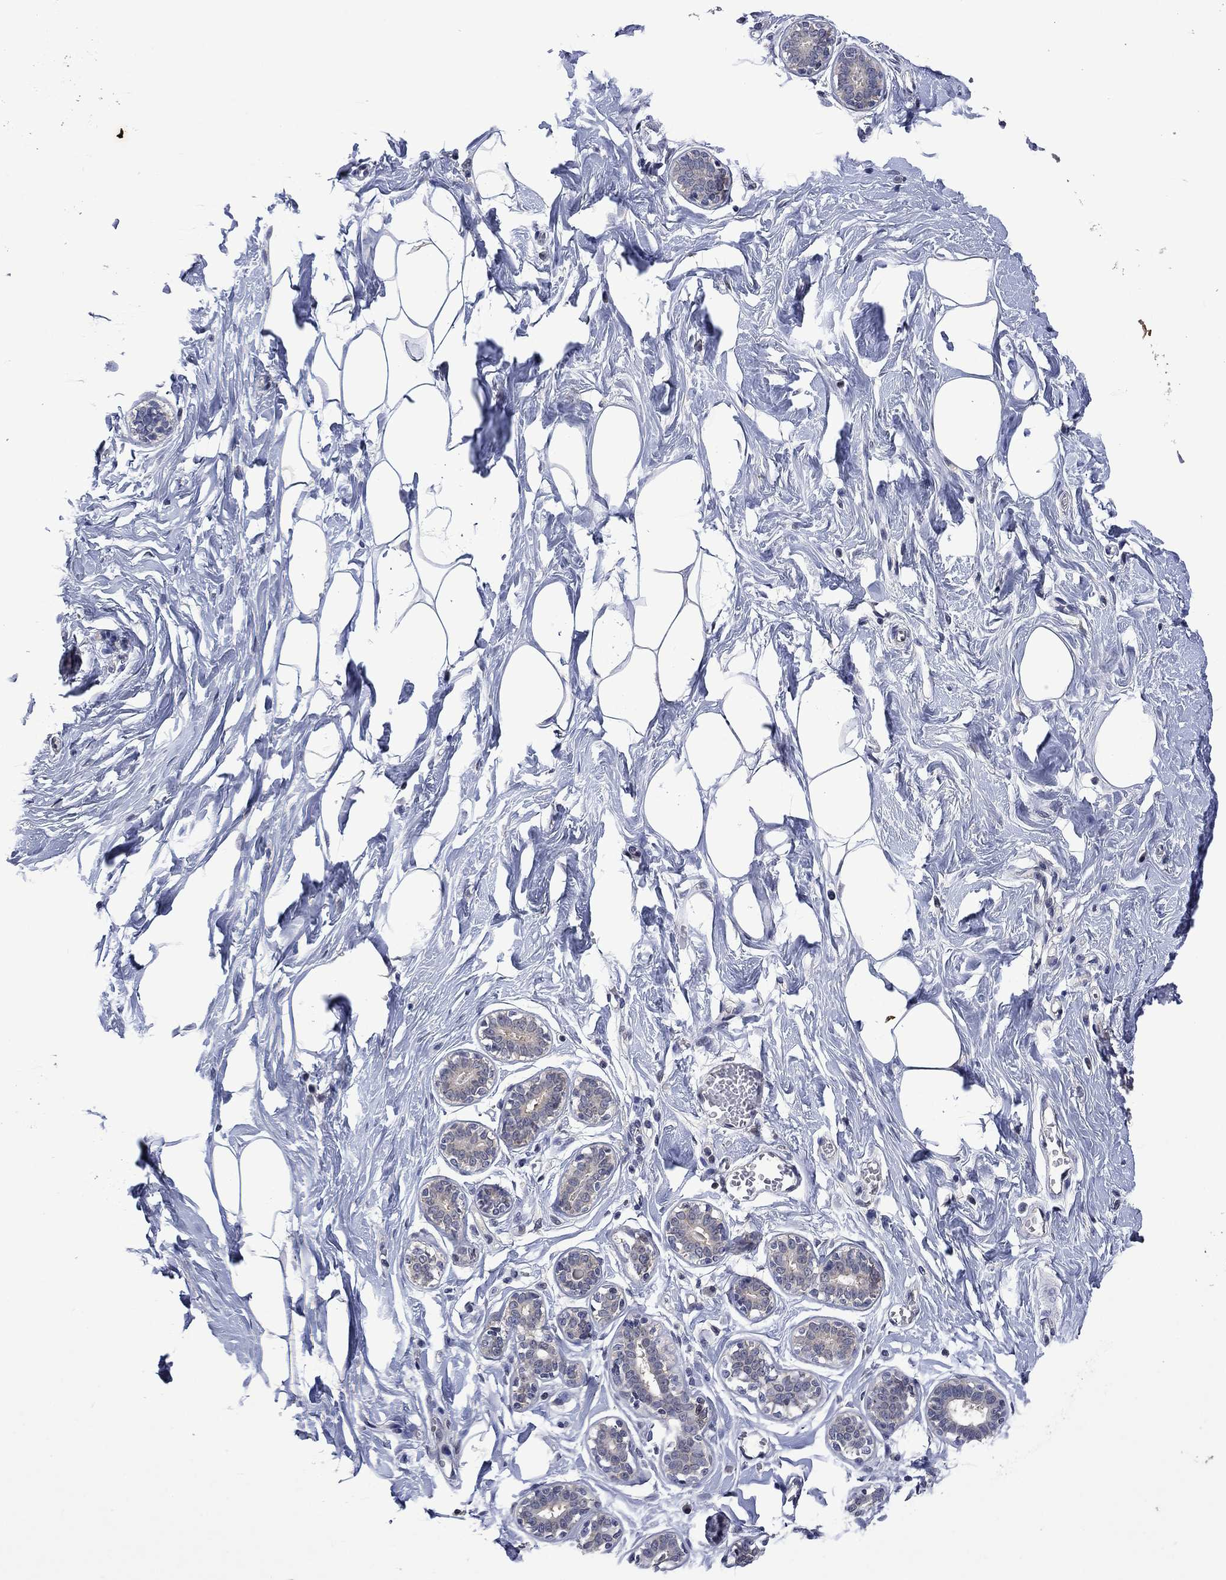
{"staining": {"intensity": "negative", "quantity": "none", "location": "none"}, "tissue": "breast", "cell_type": "Adipocytes", "image_type": "normal", "snomed": [{"axis": "morphology", "description": "Normal tissue, NOS"}, {"axis": "morphology", "description": "Lobular carcinoma, in situ"}, {"axis": "topography", "description": "Breast"}], "caption": "DAB immunohistochemical staining of normal human breast displays no significant expression in adipocytes.", "gene": "PHKA1", "patient": {"sex": "female", "age": 35}}